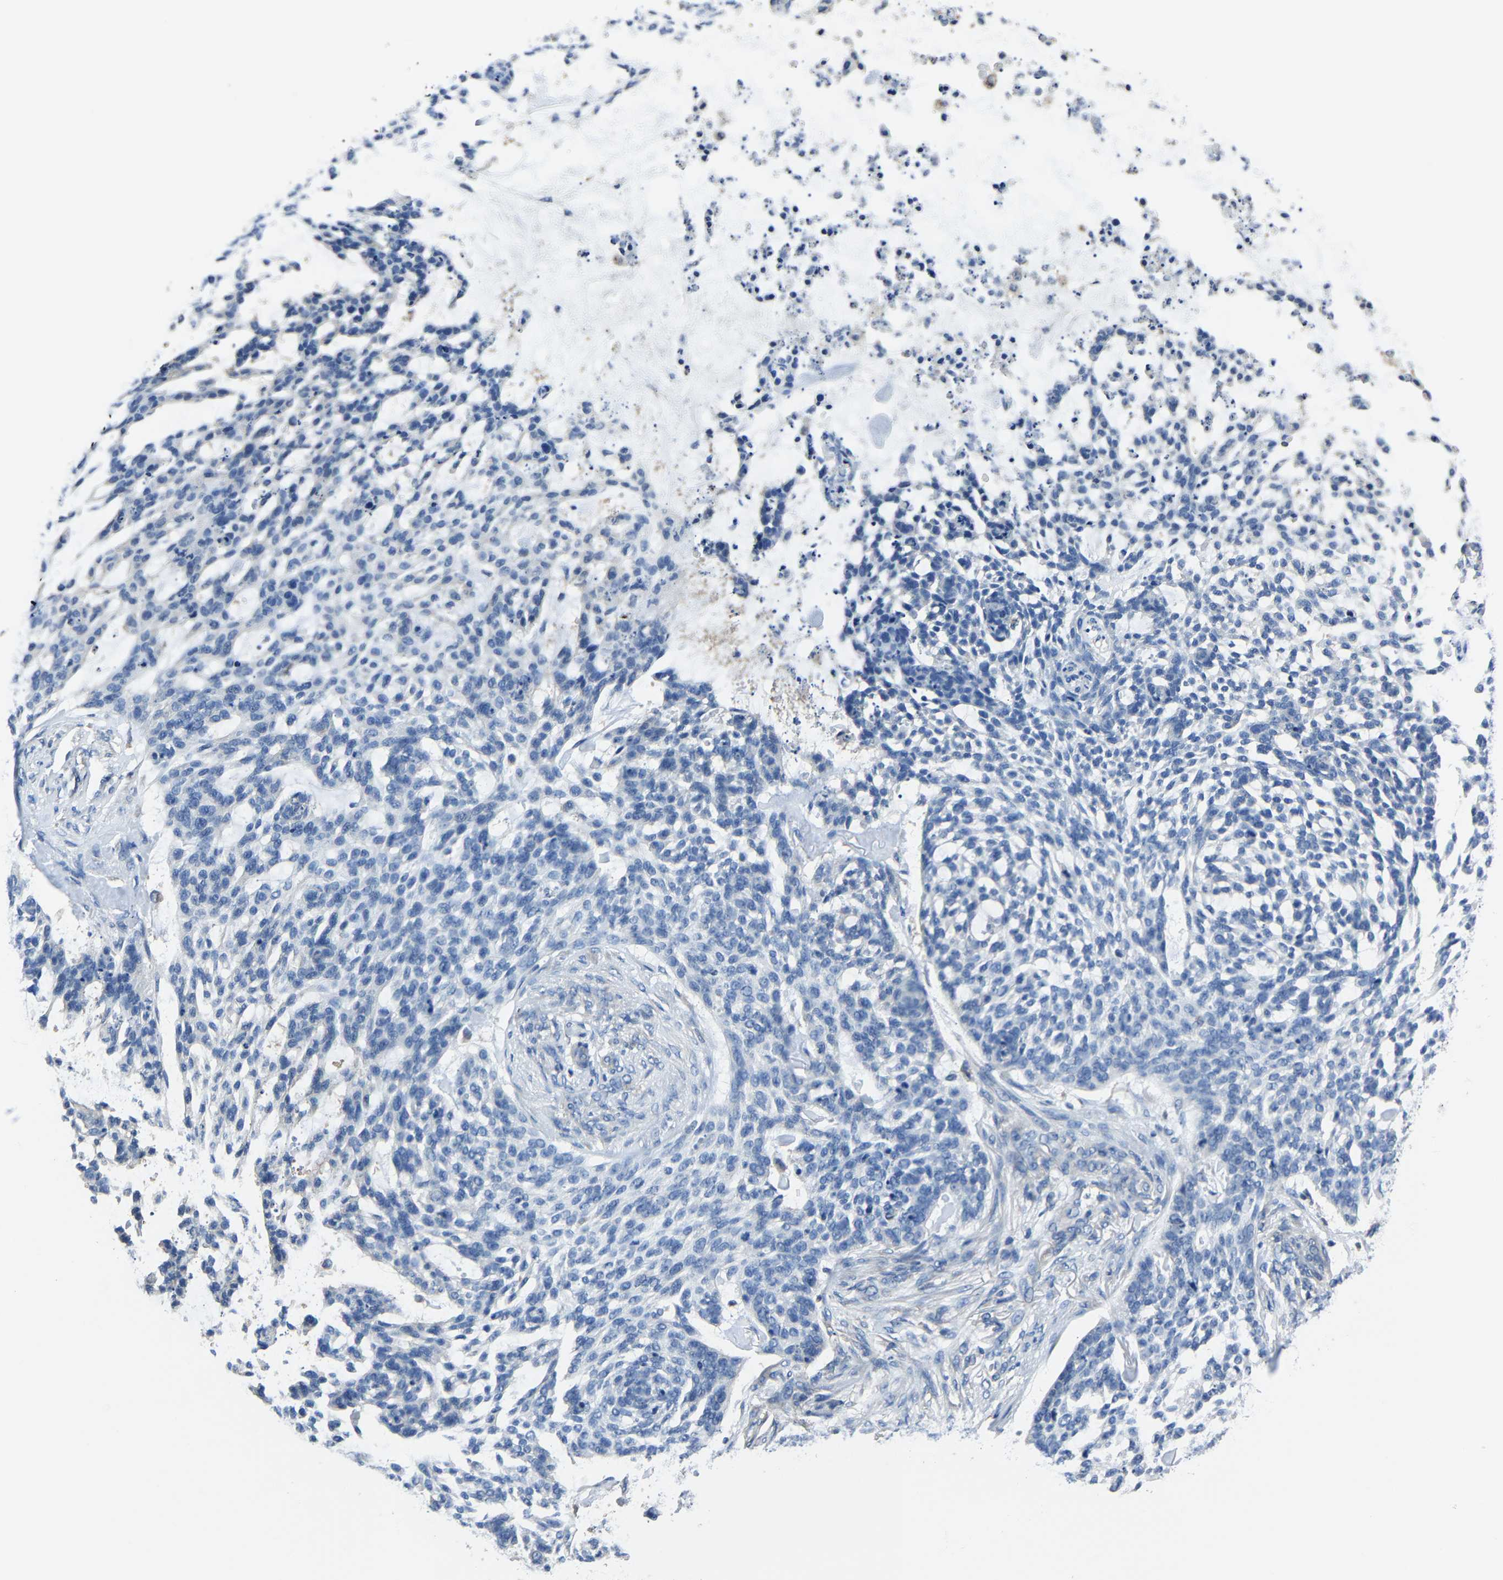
{"staining": {"intensity": "negative", "quantity": "none", "location": "none"}, "tissue": "skin cancer", "cell_type": "Tumor cells", "image_type": "cancer", "snomed": [{"axis": "morphology", "description": "Basal cell carcinoma"}, {"axis": "topography", "description": "Skin"}], "caption": "Protein analysis of skin cancer (basal cell carcinoma) exhibits no significant expression in tumor cells.", "gene": "STRBP", "patient": {"sex": "female", "age": 64}}